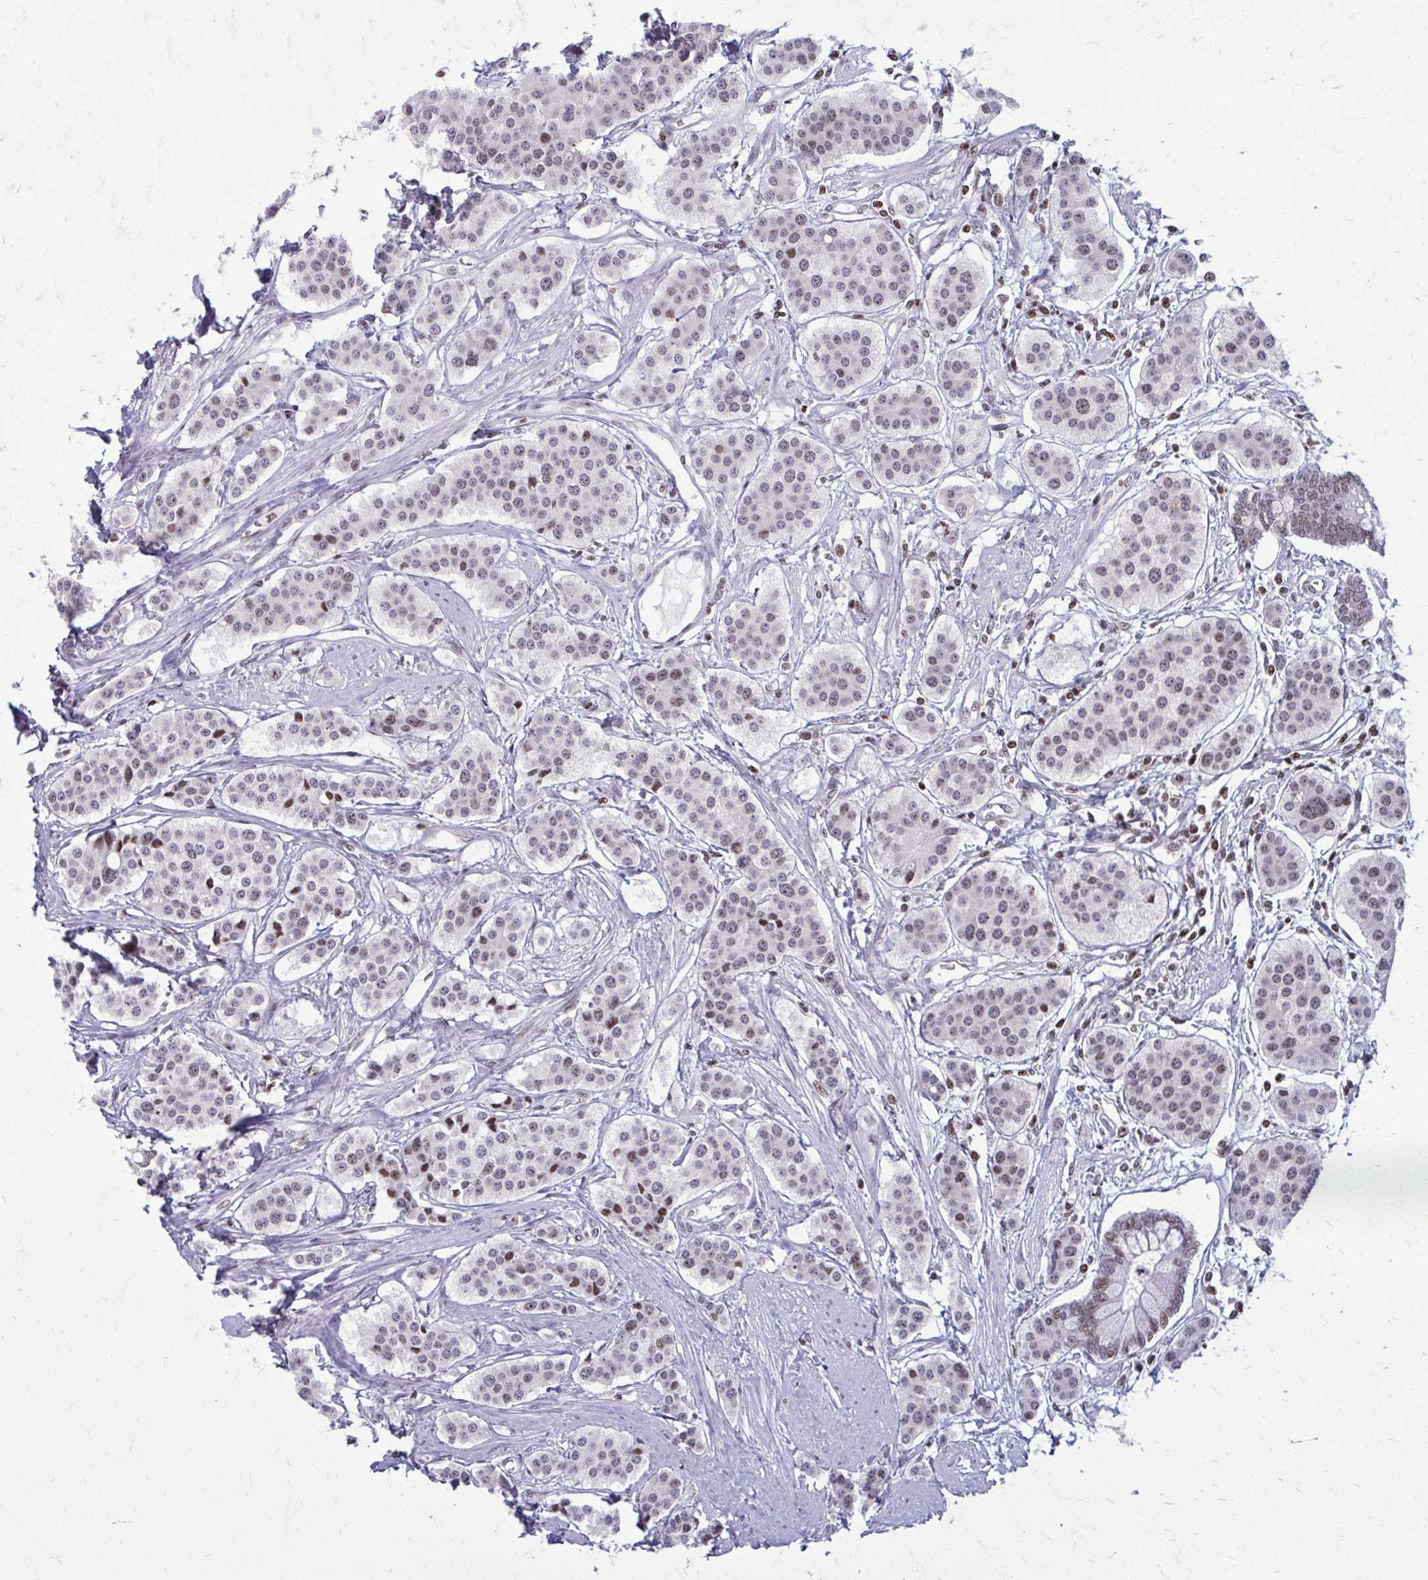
{"staining": {"intensity": "weak", "quantity": "25%-75%", "location": "nuclear"}, "tissue": "carcinoid", "cell_type": "Tumor cells", "image_type": "cancer", "snomed": [{"axis": "morphology", "description": "Carcinoid, malignant, NOS"}, {"axis": "topography", "description": "Small intestine"}], "caption": "There is low levels of weak nuclear positivity in tumor cells of carcinoid, as demonstrated by immunohistochemical staining (brown color).", "gene": "AP5M1", "patient": {"sex": "male", "age": 60}}